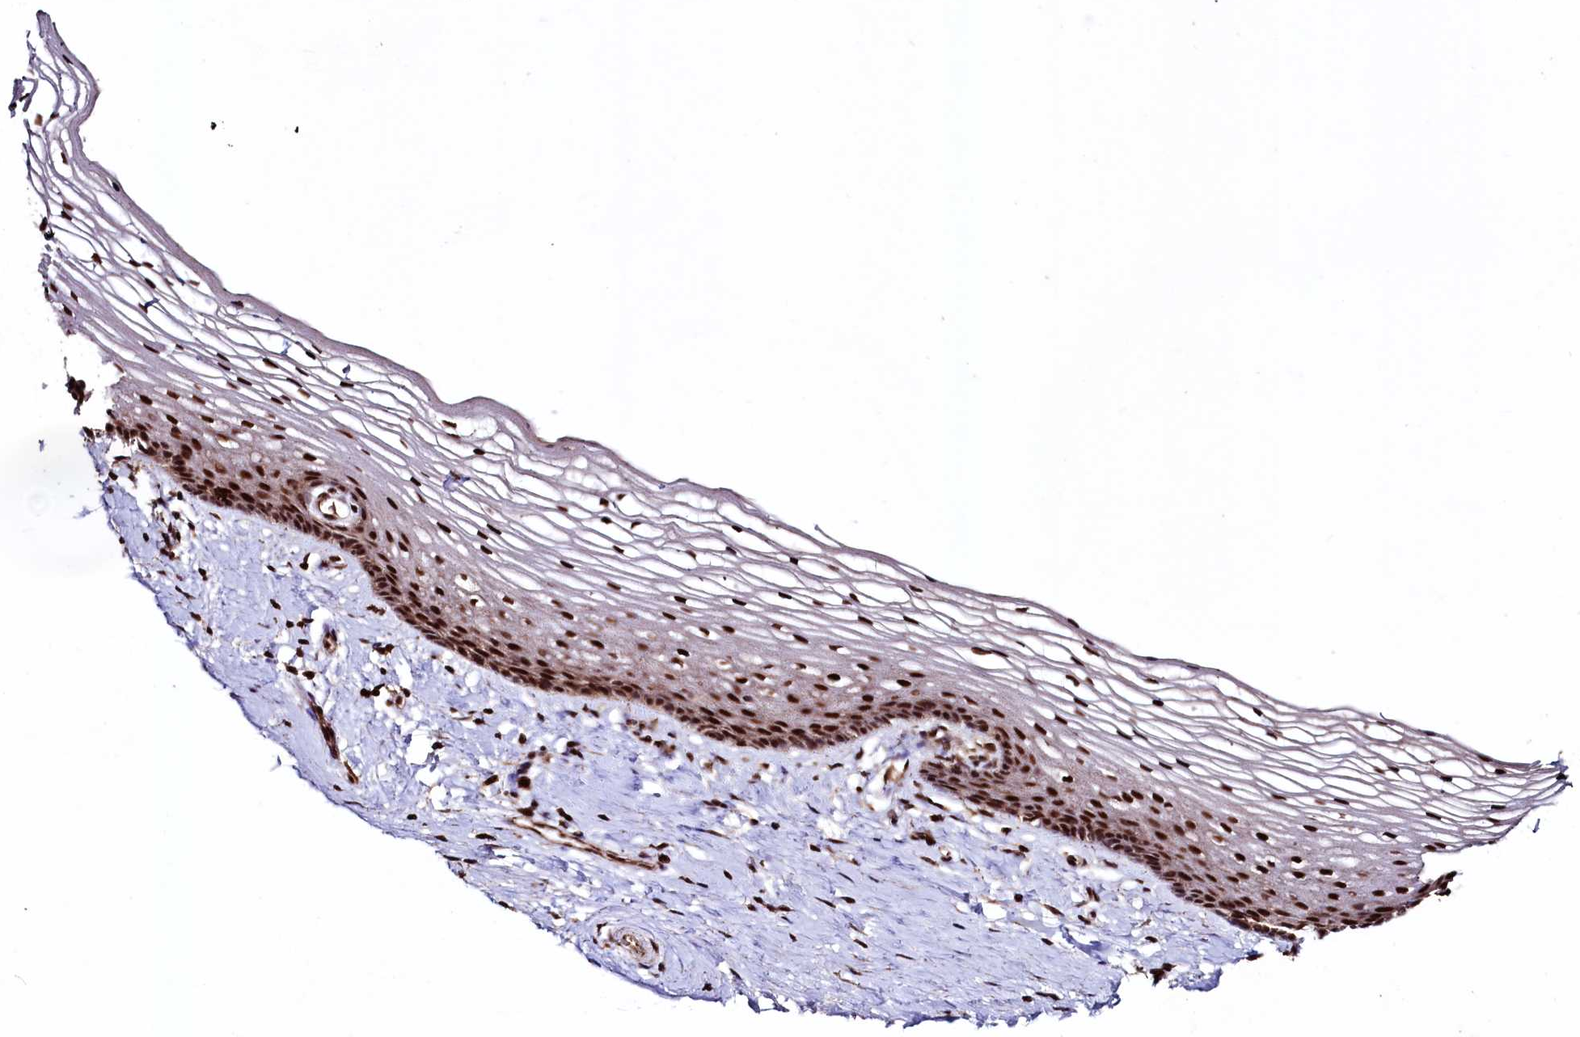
{"staining": {"intensity": "strong", "quantity": ">75%", "location": "nuclear"}, "tissue": "vagina", "cell_type": "Squamous epithelial cells", "image_type": "normal", "snomed": [{"axis": "morphology", "description": "Normal tissue, NOS"}, {"axis": "topography", "description": "Vagina"}], "caption": "High-power microscopy captured an immunohistochemistry micrograph of unremarkable vagina, revealing strong nuclear staining in approximately >75% of squamous epithelial cells.", "gene": "SFSWAP", "patient": {"sex": "female", "age": 46}}